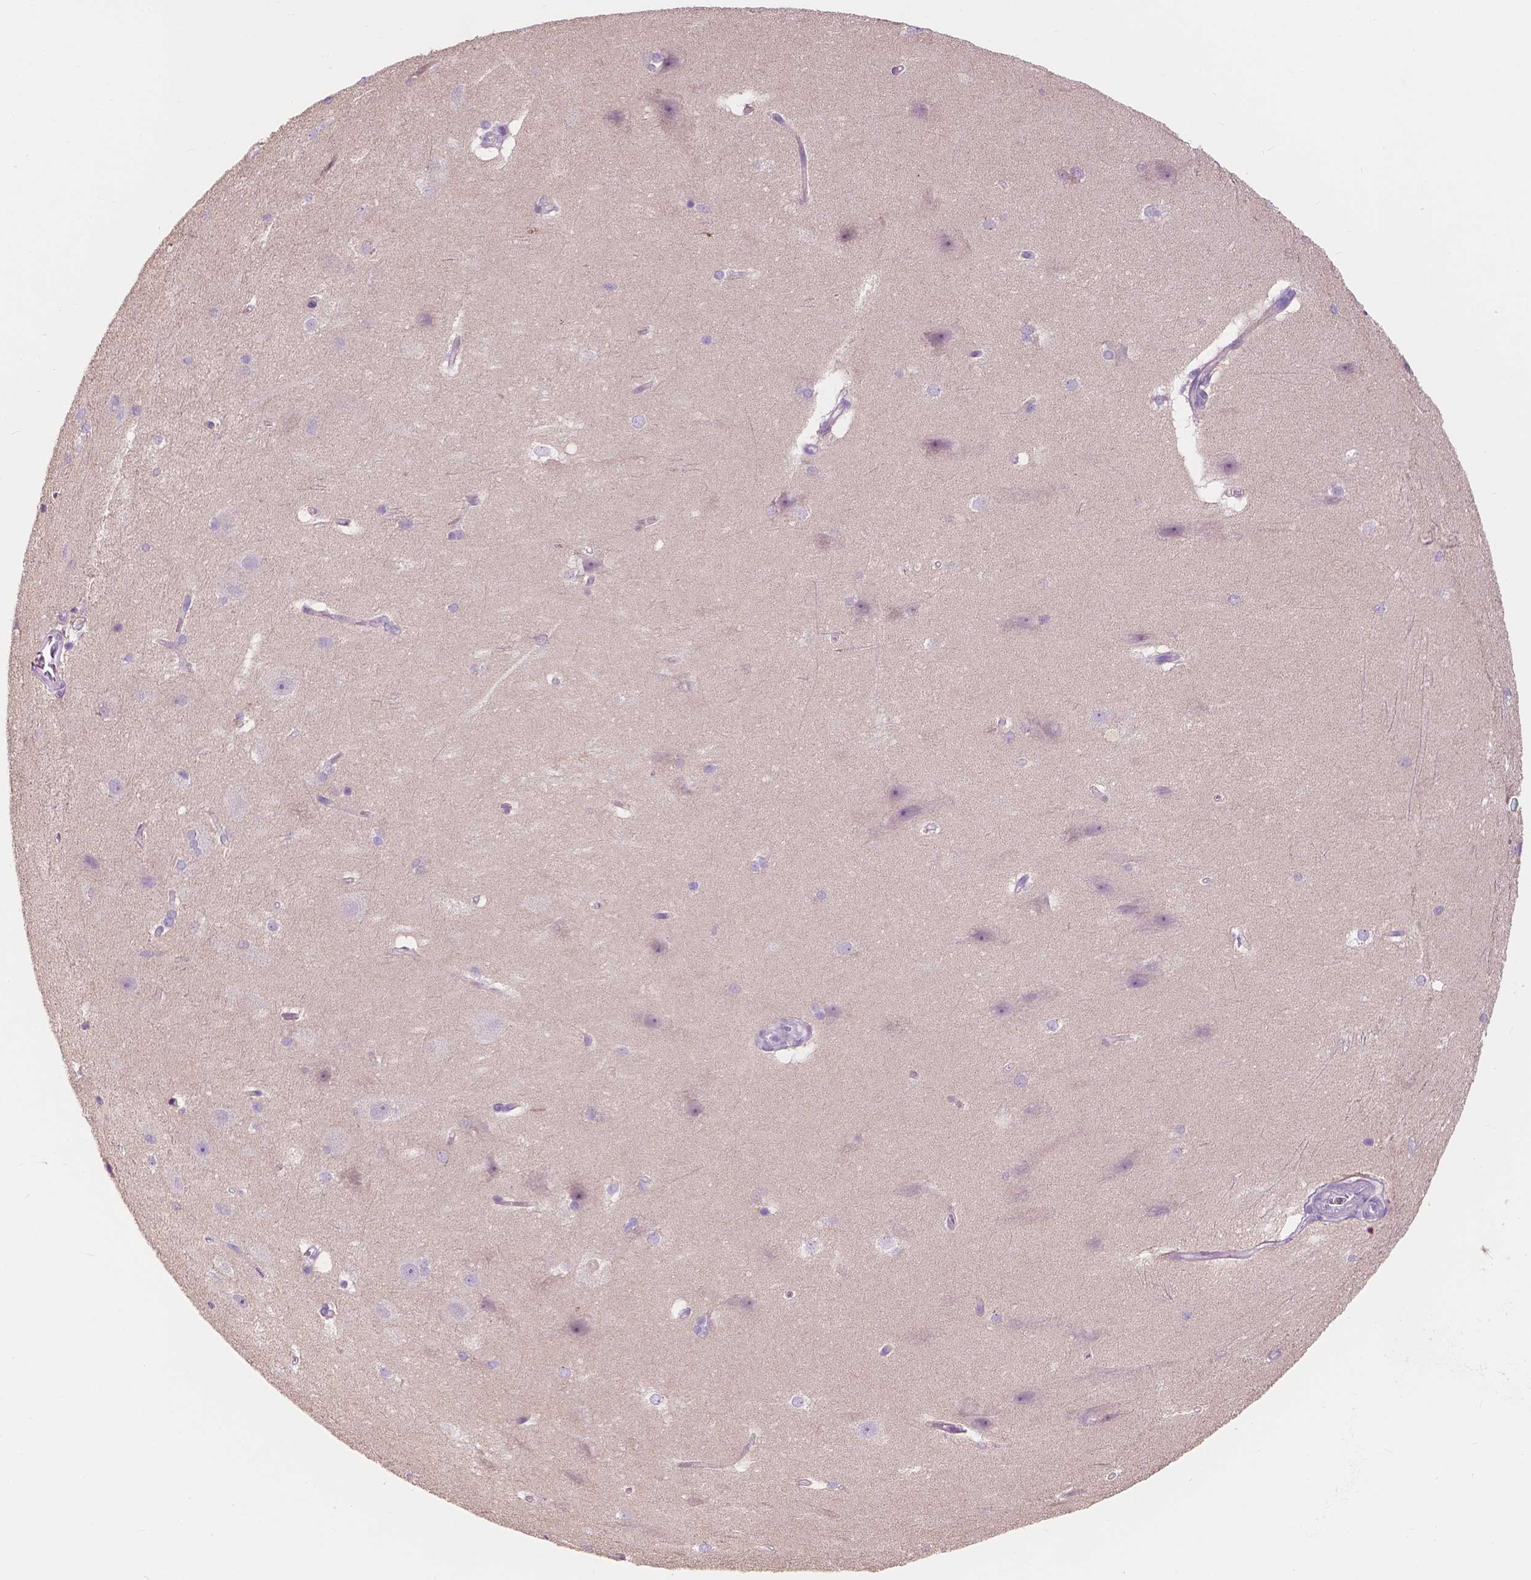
{"staining": {"intensity": "negative", "quantity": "none", "location": "none"}, "tissue": "hippocampus", "cell_type": "Glial cells", "image_type": "normal", "snomed": [{"axis": "morphology", "description": "Normal tissue, NOS"}, {"axis": "topography", "description": "Cerebral cortex"}, {"axis": "topography", "description": "Hippocampus"}], "caption": "The photomicrograph exhibits no staining of glial cells in unremarkable hippocampus.", "gene": "SEMA4A", "patient": {"sex": "female", "age": 19}}